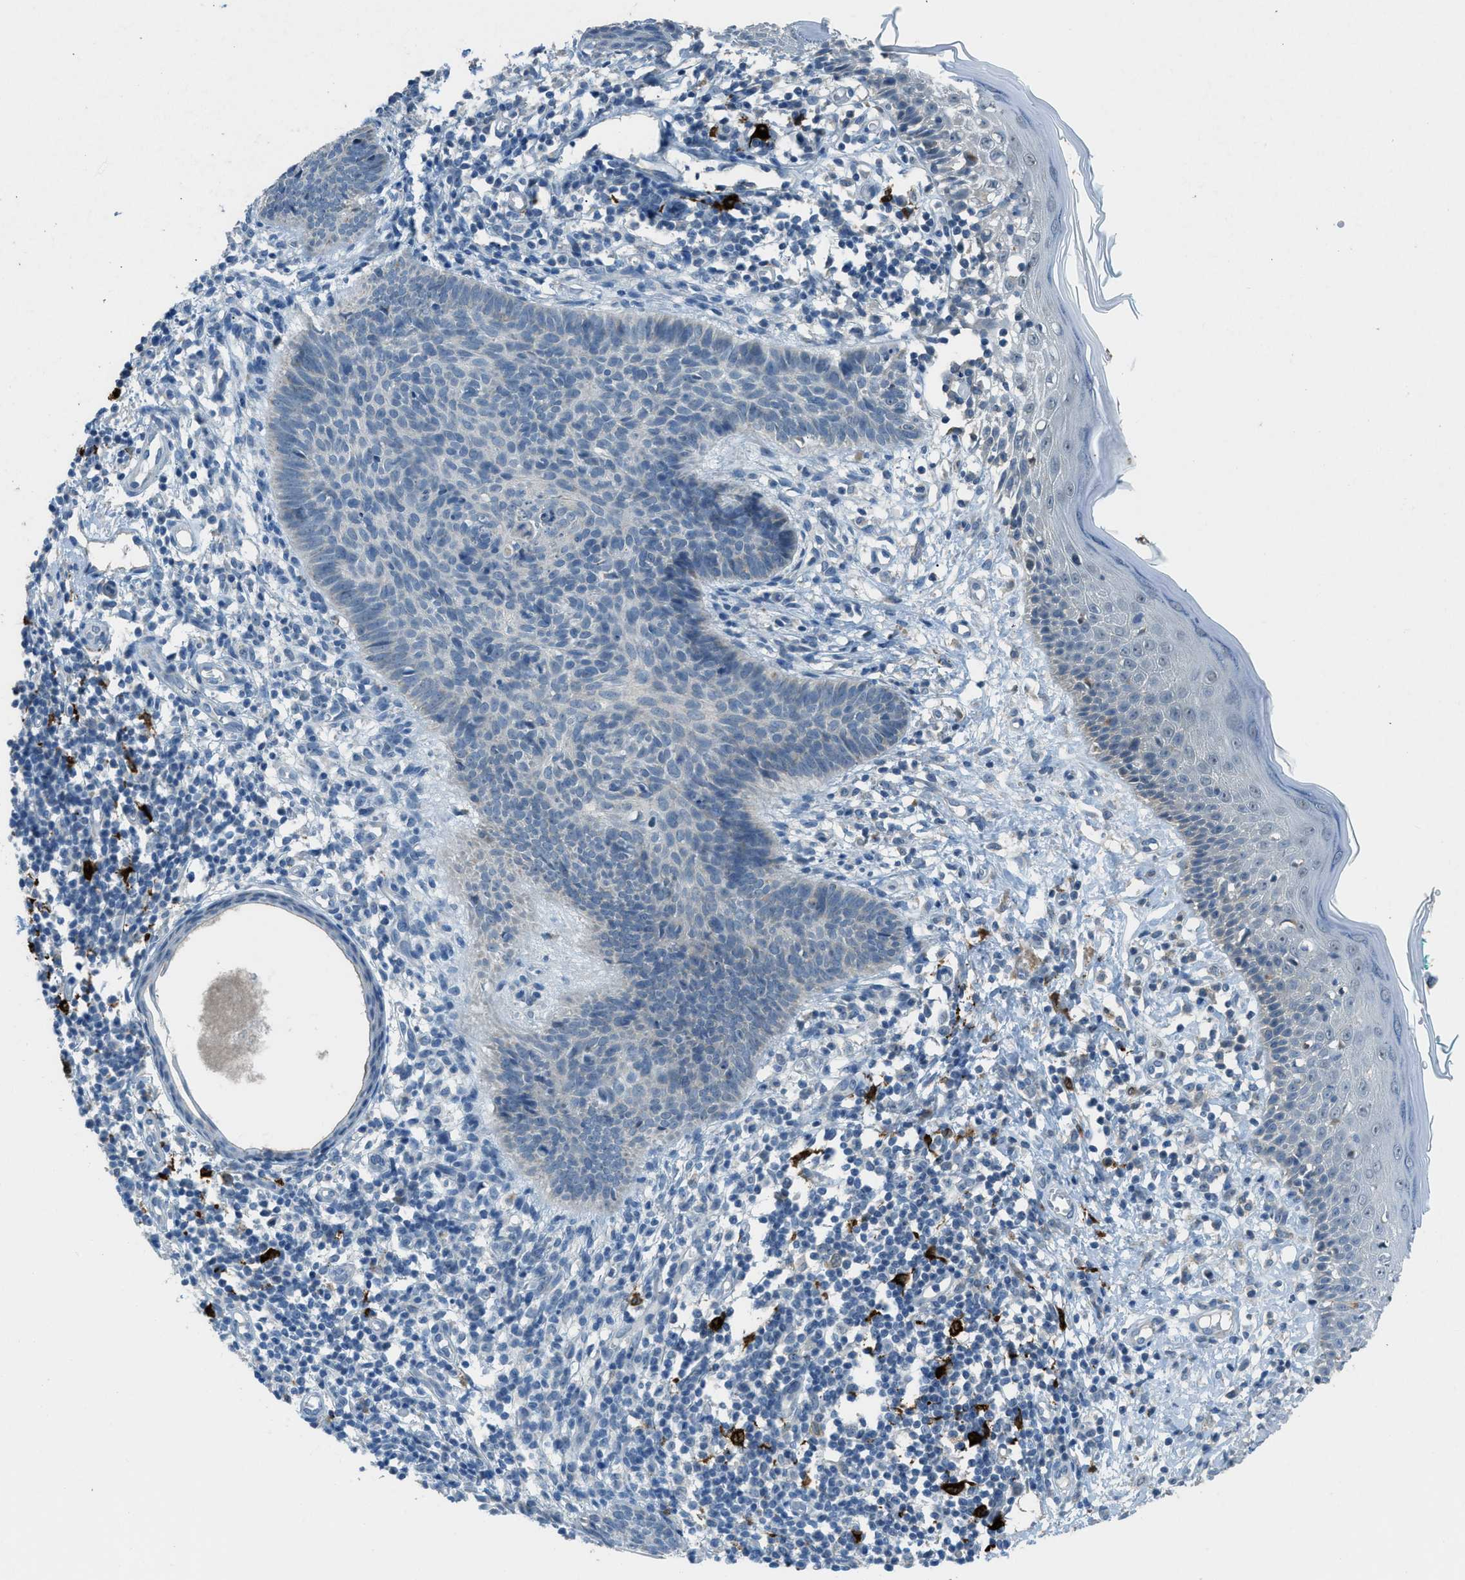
{"staining": {"intensity": "negative", "quantity": "none", "location": "none"}, "tissue": "skin cancer", "cell_type": "Tumor cells", "image_type": "cancer", "snomed": [{"axis": "morphology", "description": "Basal cell carcinoma"}, {"axis": "topography", "description": "Skin"}], "caption": "Tumor cells show no significant expression in basal cell carcinoma (skin). (DAB (3,3'-diaminobenzidine) immunohistochemistry visualized using brightfield microscopy, high magnification).", "gene": "TIMD4", "patient": {"sex": "male", "age": 60}}